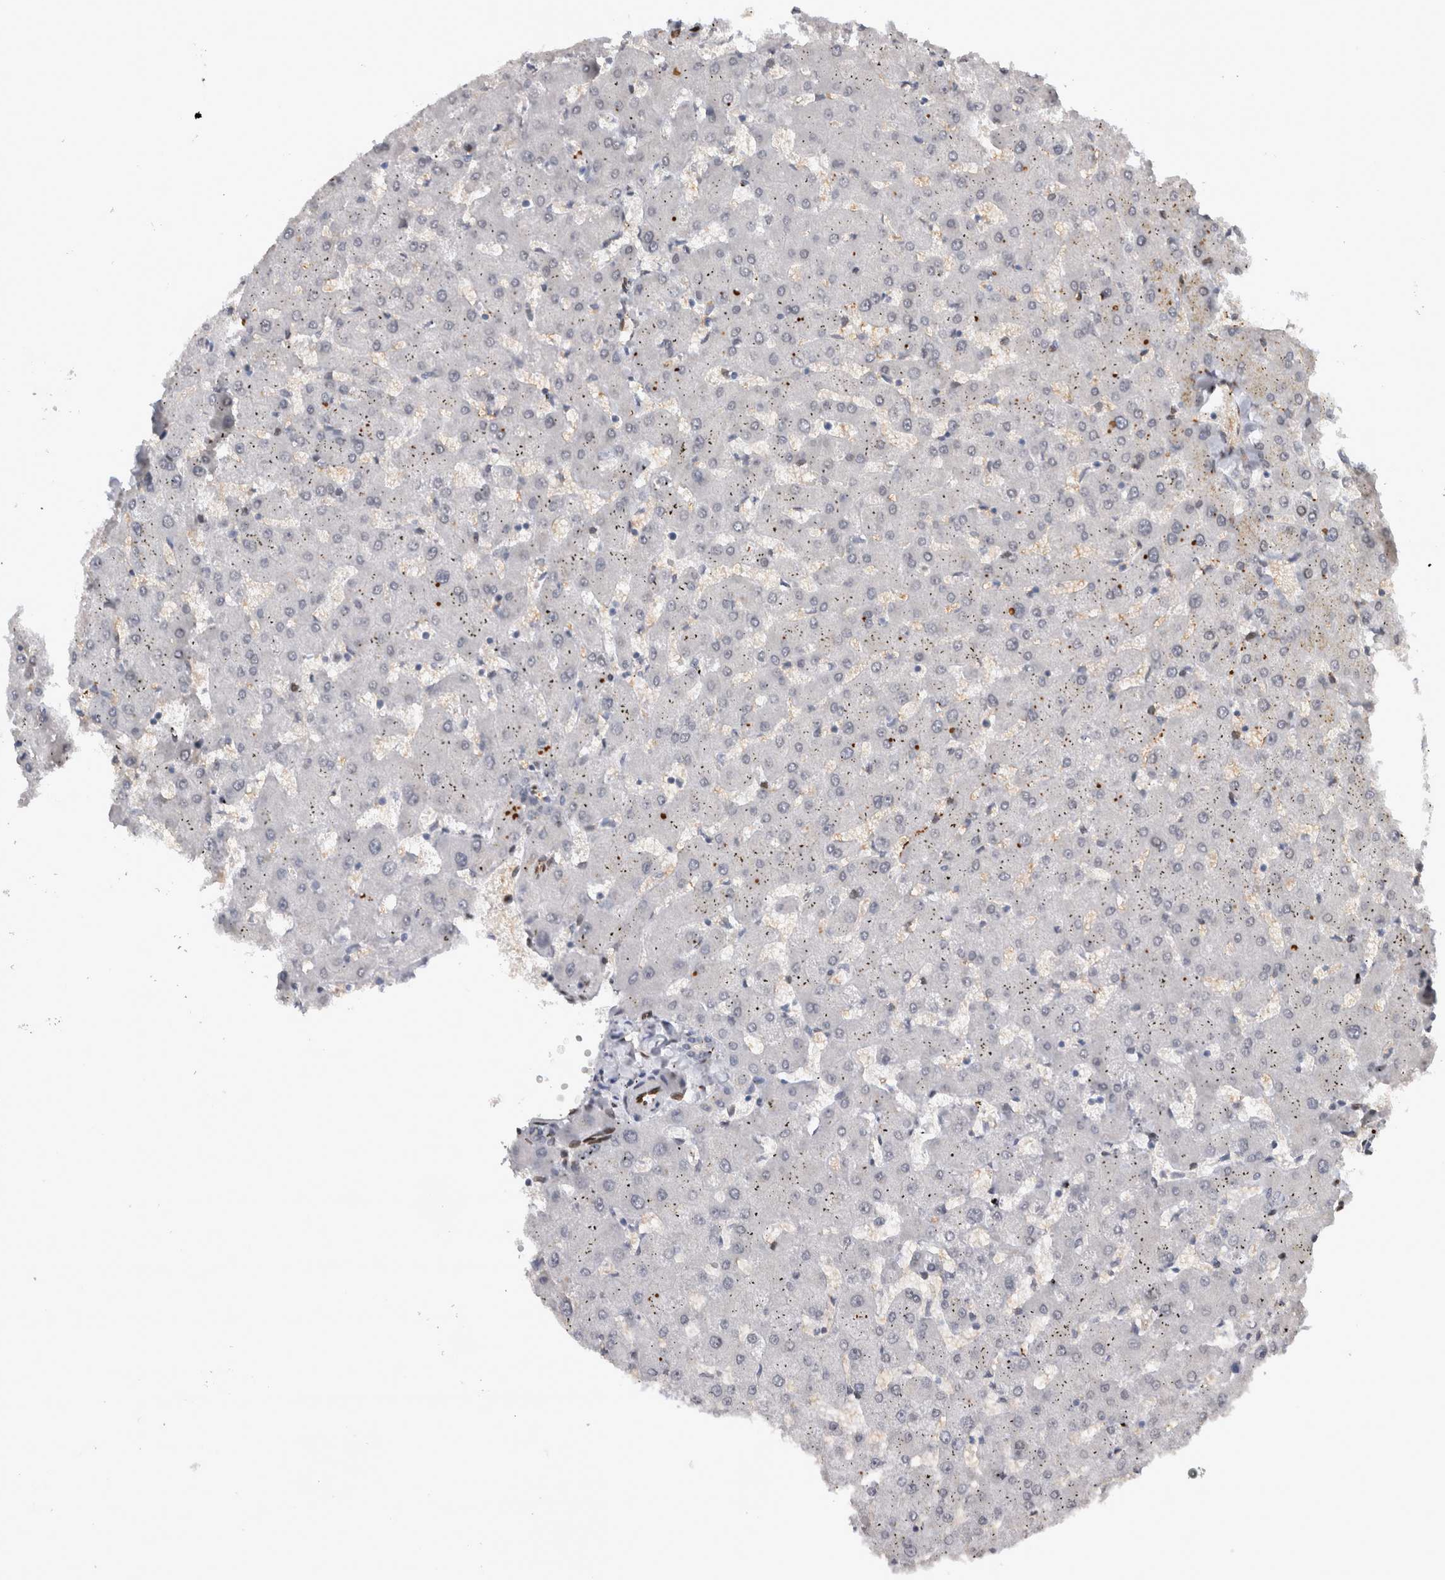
{"staining": {"intensity": "negative", "quantity": "none", "location": "none"}, "tissue": "liver", "cell_type": "Cholangiocytes", "image_type": "normal", "snomed": [{"axis": "morphology", "description": "Normal tissue, NOS"}, {"axis": "topography", "description": "Liver"}], "caption": "Immunohistochemistry of normal liver reveals no staining in cholangiocytes. The staining was performed using DAB (3,3'-diaminobenzidine) to visualize the protein expression in brown, while the nuclei were stained in blue with hematoxylin (Magnification: 20x).", "gene": "DMTN", "patient": {"sex": "female", "age": 63}}